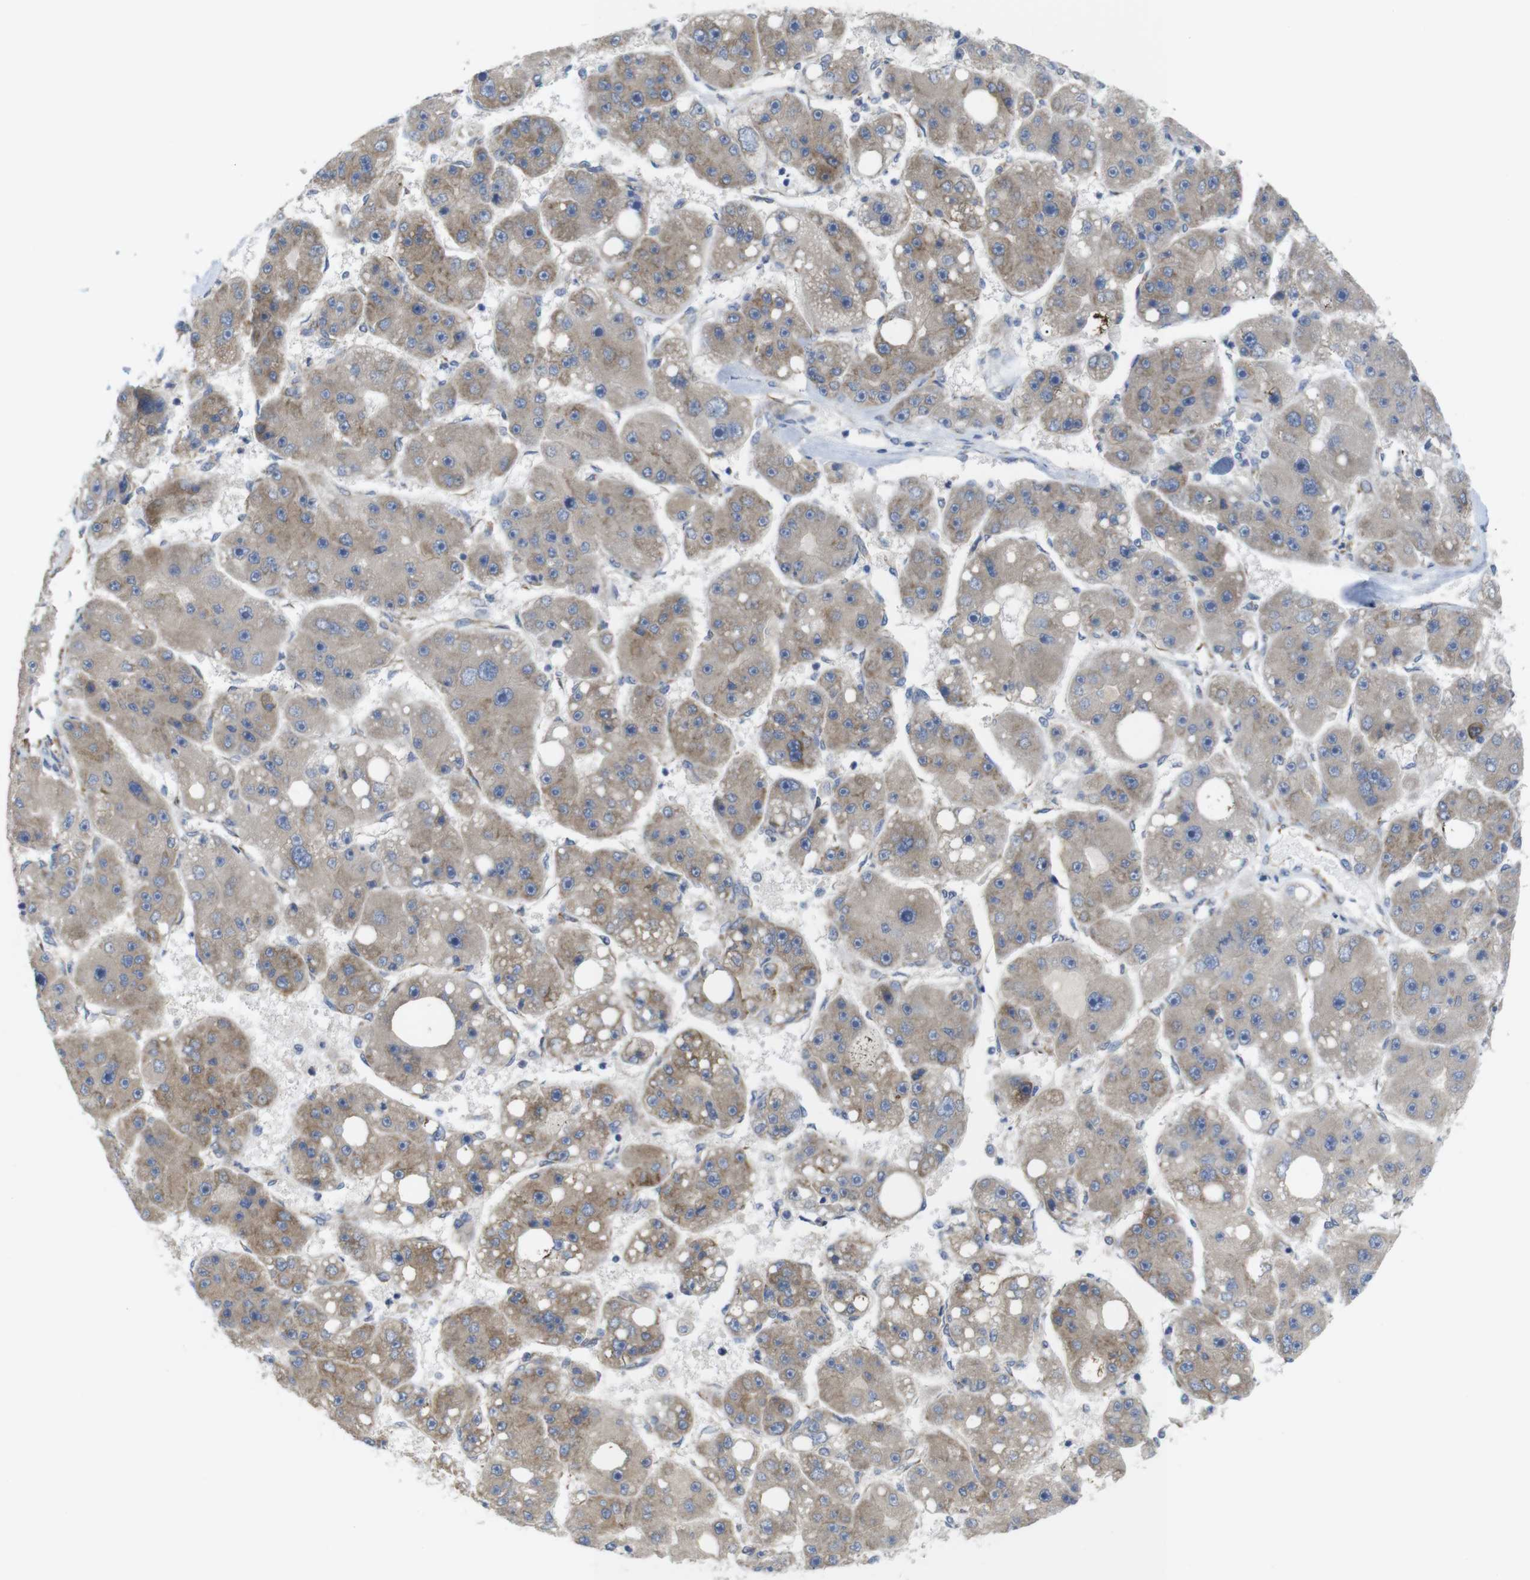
{"staining": {"intensity": "weak", "quantity": "25%-75%", "location": "cytoplasmic/membranous"}, "tissue": "liver cancer", "cell_type": "Tumor cells", "image_type": "cancer", "snomed": [{"axis": "morphology", "description": "Carcinoma, Hepatocellular, NOS"}, {"axis": "topography", "description": "Liver"}], "caption": "Liver hepatocellular carcinoma stained with a brown dye demonstrates weak cytoplasmic/membranous positive positivity in approximately 25%-75% of tumor cells.", "gene": "PCNX2", "patient": {"sex": "female", "age": 61}}